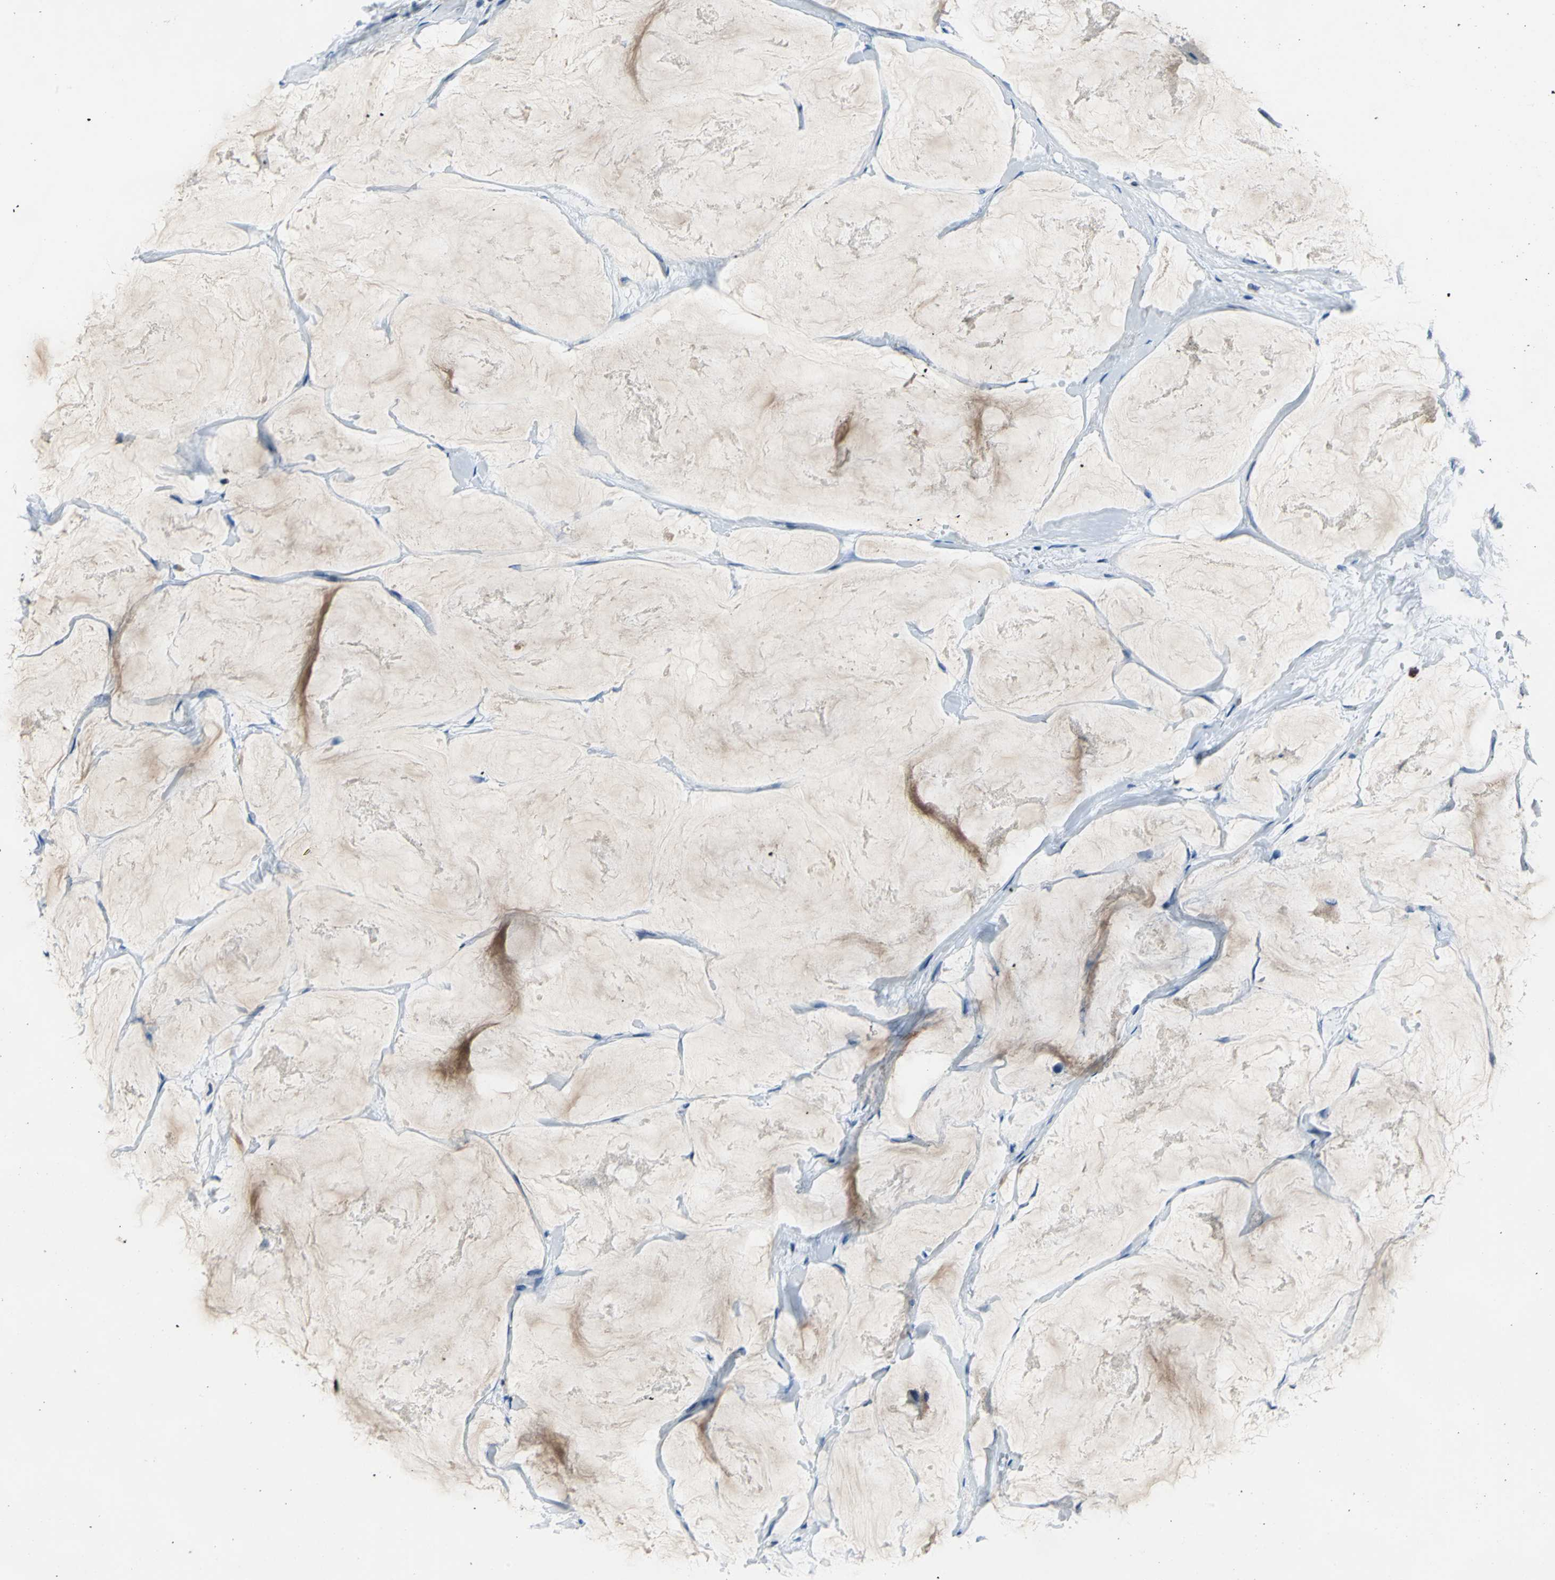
{"staining": {"intensity": "weak", "quantity": ">75%", "location": "cytoplasmic/membranous"}, "tissue": "breast cancer", "cell_type": "Tumor cells", "image_type": "cancer", "snomed": [{"axis": "morphology", "description": "Normal tissue, NOS"}, {"axis": "morphology", "description": "Duct carcinoma"}, {"axis": "topography", "description": "Breast"}], "caption": "Invasive ductal carcinoma (breast) stained with DAB (3,3'-diaminobenzidine) IHC displays low levels of weak cytoplasmic/membranous expression in about >75% of tumor cells.", "gene": "RASD2", "patient": {"sex": "female", "age": 50}}